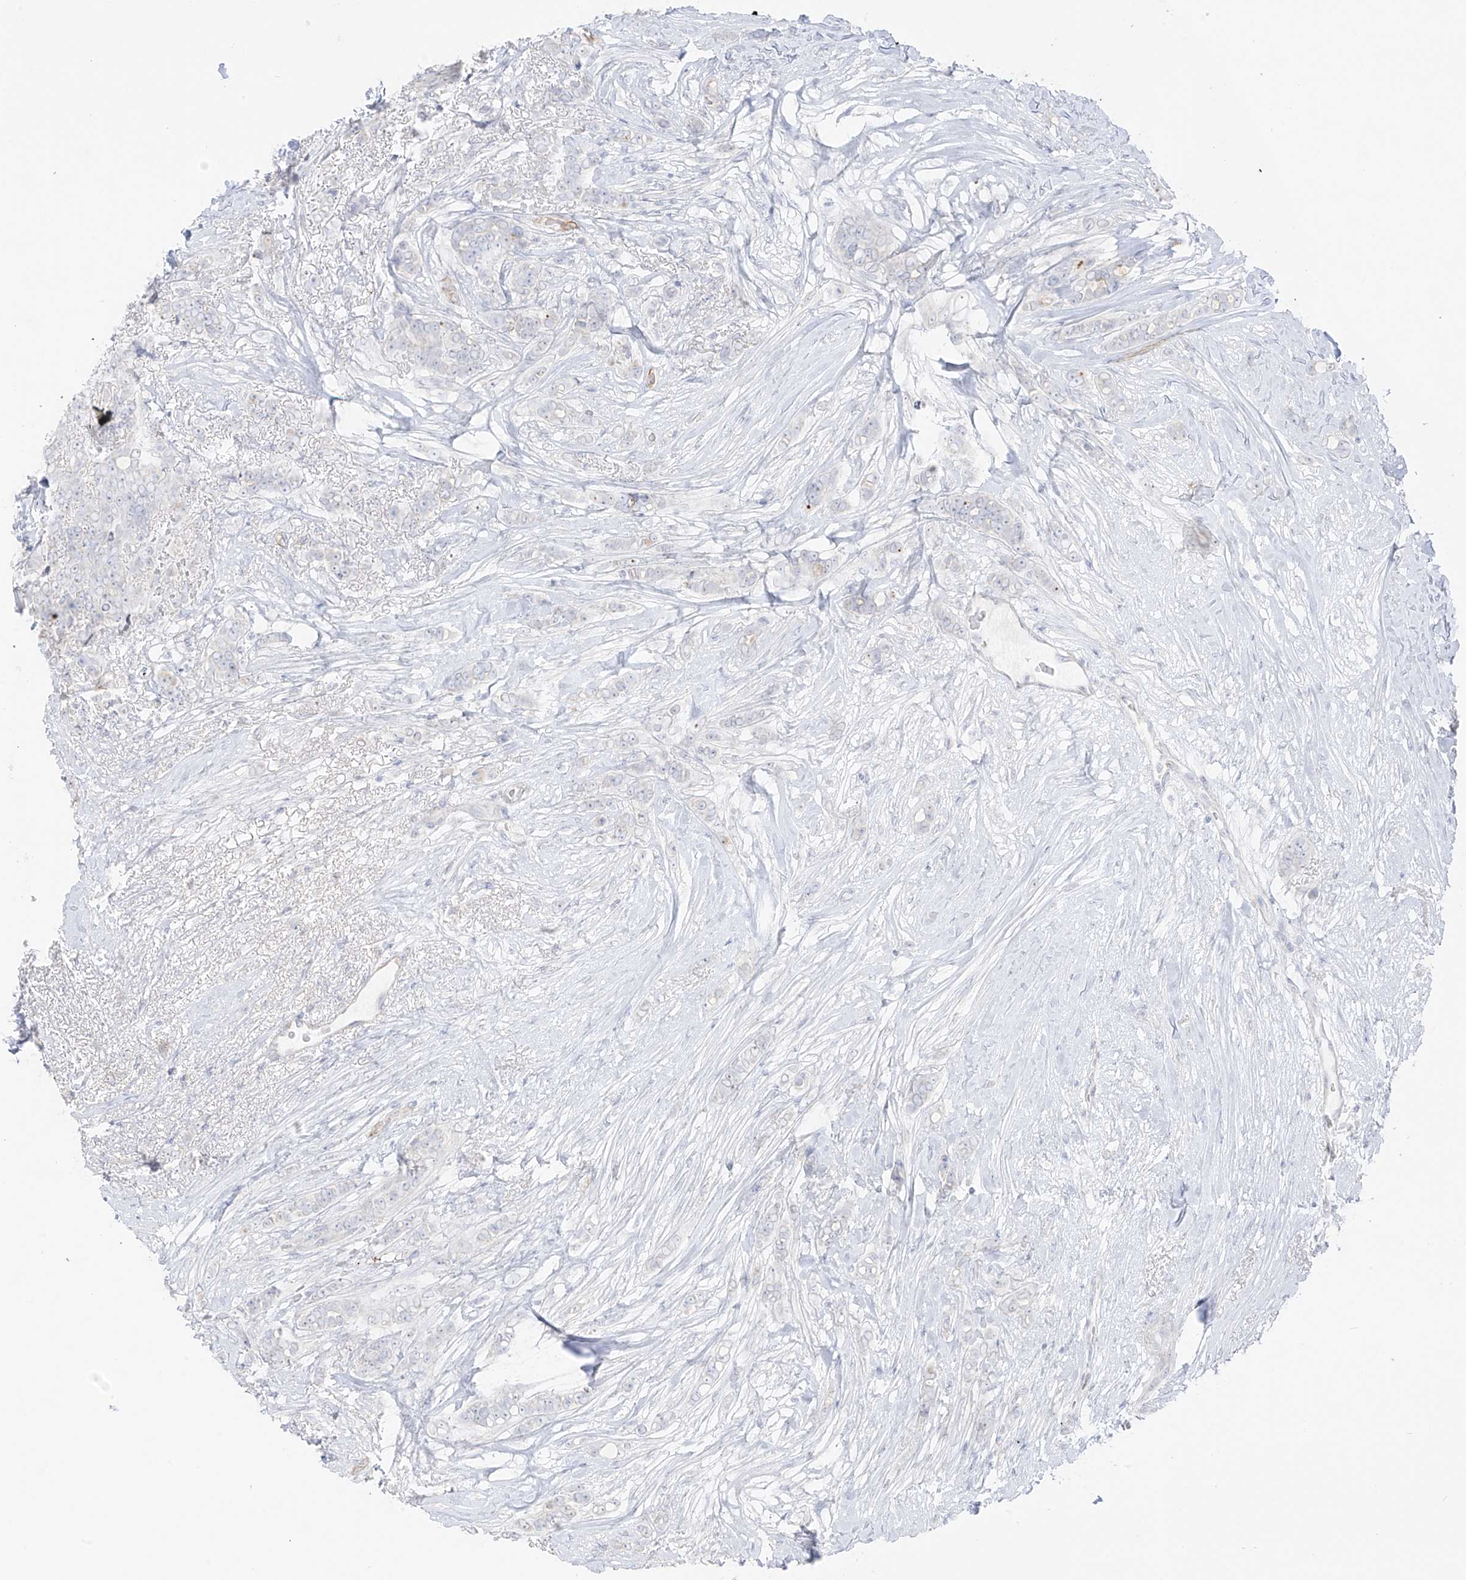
{"staining": {"intensity": "negative", "quantity": "none", "location": "none"}, "tissue": "breast cancer", "cell_type": "Tumor cells", "image_type": "cancer", "snomed": [{"axis": "morphology", "description": "Lobular carcinoma"}, {"axis": "topography", "description": "Breast"}], "caption": "The immunohistochemistry (IHC) photomicrograph has no significant expression in tumor cells of breast cancer tissue.", "gene": "C11orf87", "patient": {"sex": "female", "age": 51}}